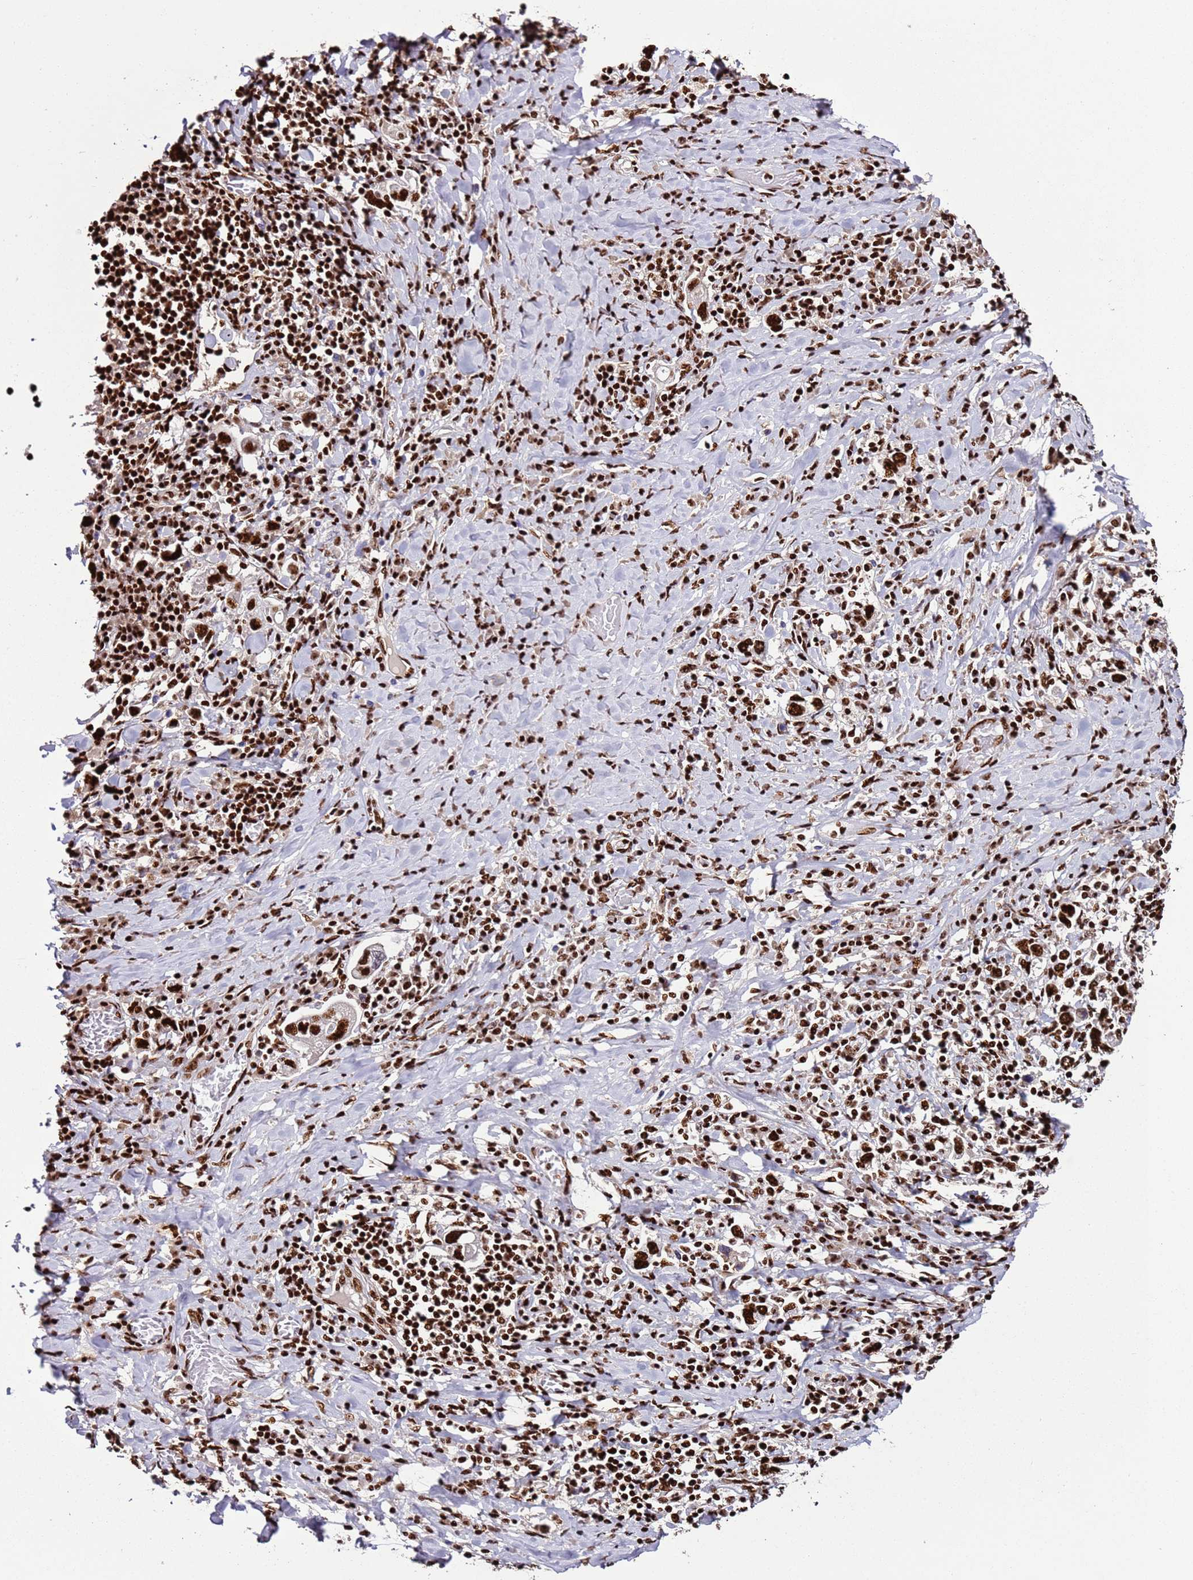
{"staining": {"intensity": "strong", "quantity": ">75%", "location": "nuclear"}, "tissue": "stomach cancer", "cell_type": "Tumor cells", "image_type": "cancer", "snomed": [{"axis": "morphology", "description": "Adenocarcinoma, NOS"}, {"axis": "topography", "description": "Stomach, upper"}, {"axis": "topography", "description": "Stomach"}], "caption": "A high amount of strong nuclear expression is appreciated in about >75% of tumor cells in stomach adenocarcinoma tissue.", "gene": "C6orf226", "patient": {"sex": "male", "age": 62}}